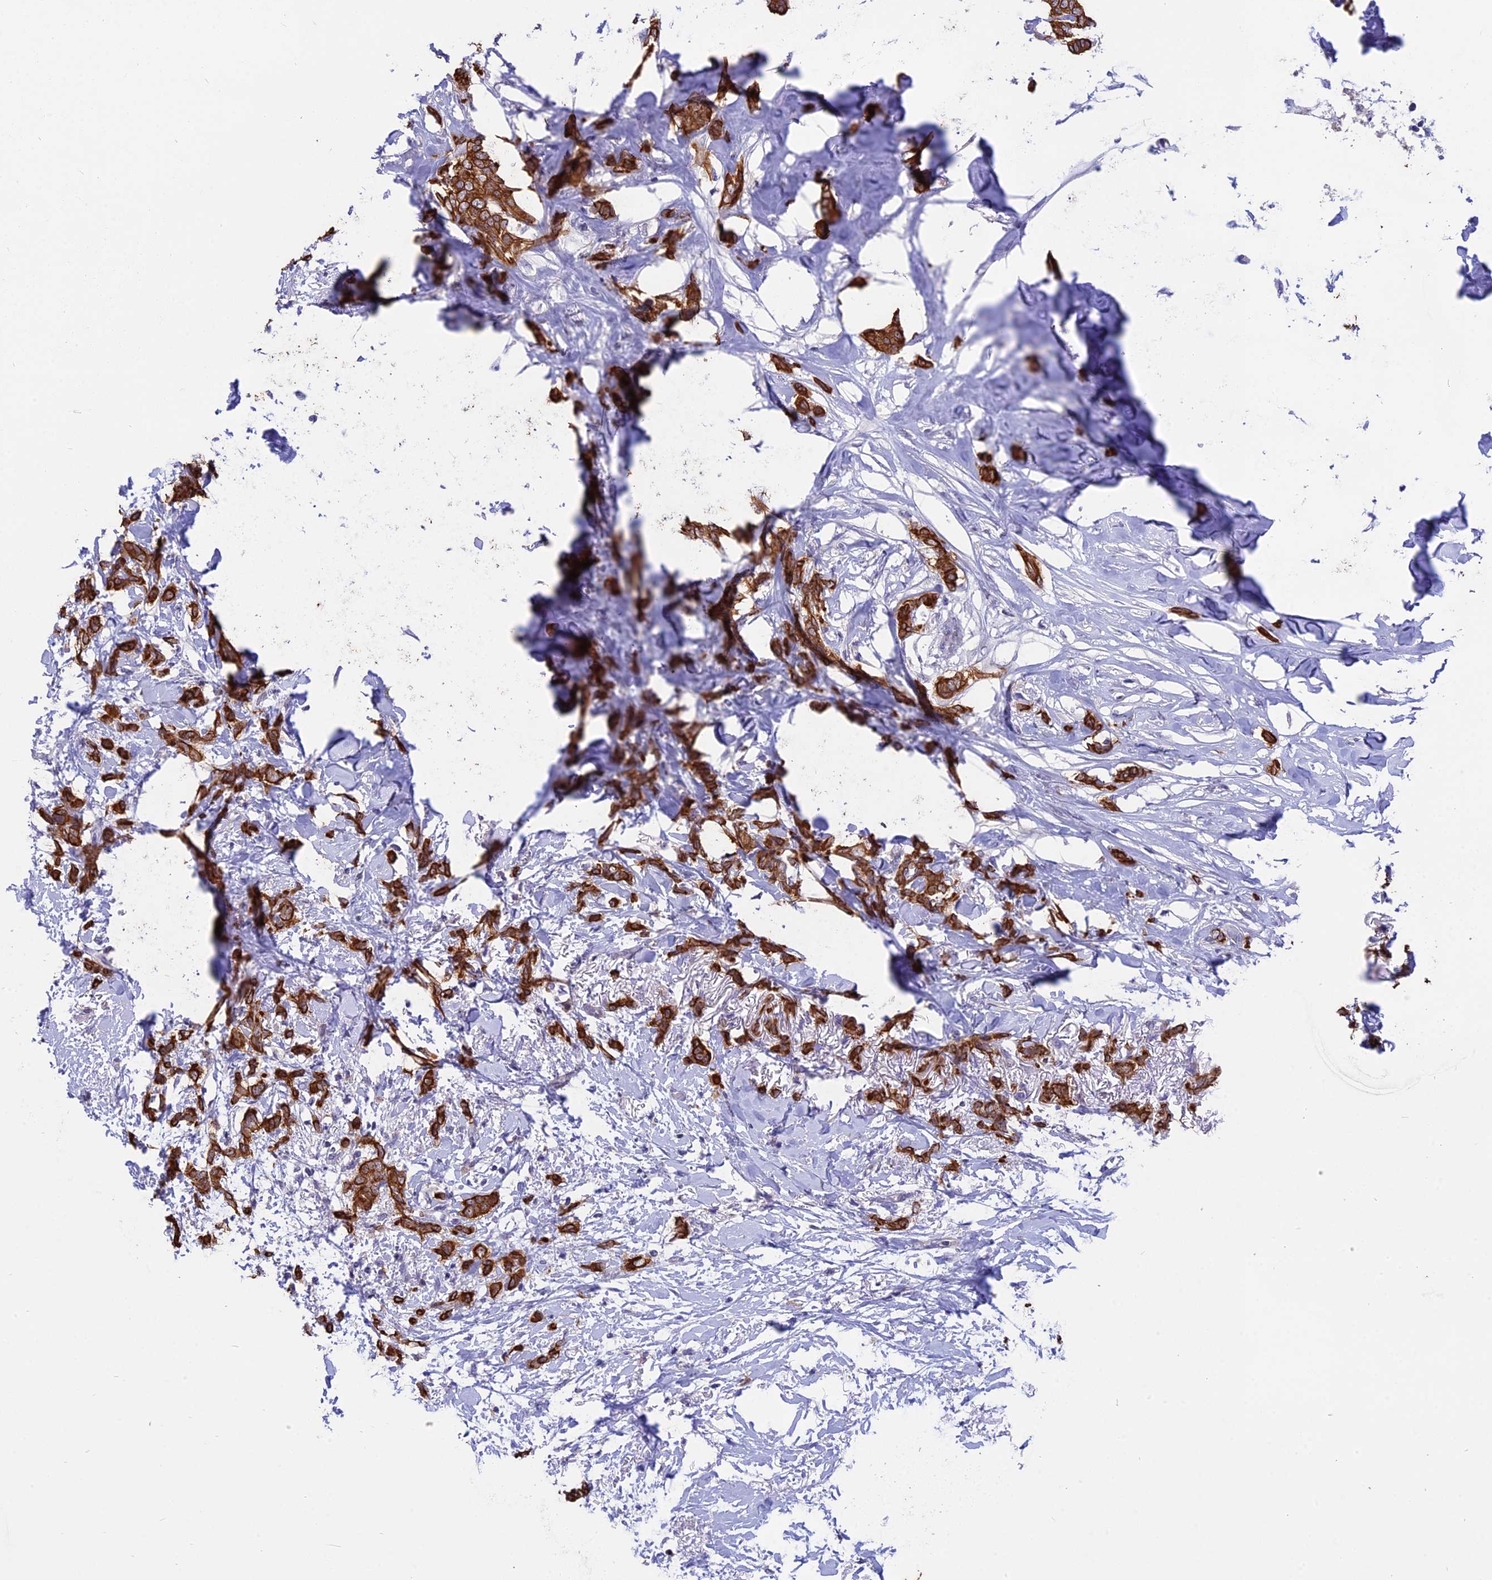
{"staining": {"intensity": "strong", "quantity": ">75%", "location": "cytoplasmic/membranous"}, "tissue": "breast cancer", "cell_type": "Tumor cells", "image_type": "cancer", "snomed": [{"axis": "morphology", "description": "Duct carcinoma"}, {"axis": "topography", "description": "Breast"}], "caption": "High-magnification brightfield microscopy of breast invasive ductal carcinoma stained with DAB (brown) and counterstained with hematoxylin (blue). tumor cells exhibit strong cytoplasmic/membranous positivity is identified in about>75% of cells.", "gene": "STUB1", "patient": {"sex": "female", "age": 72}}